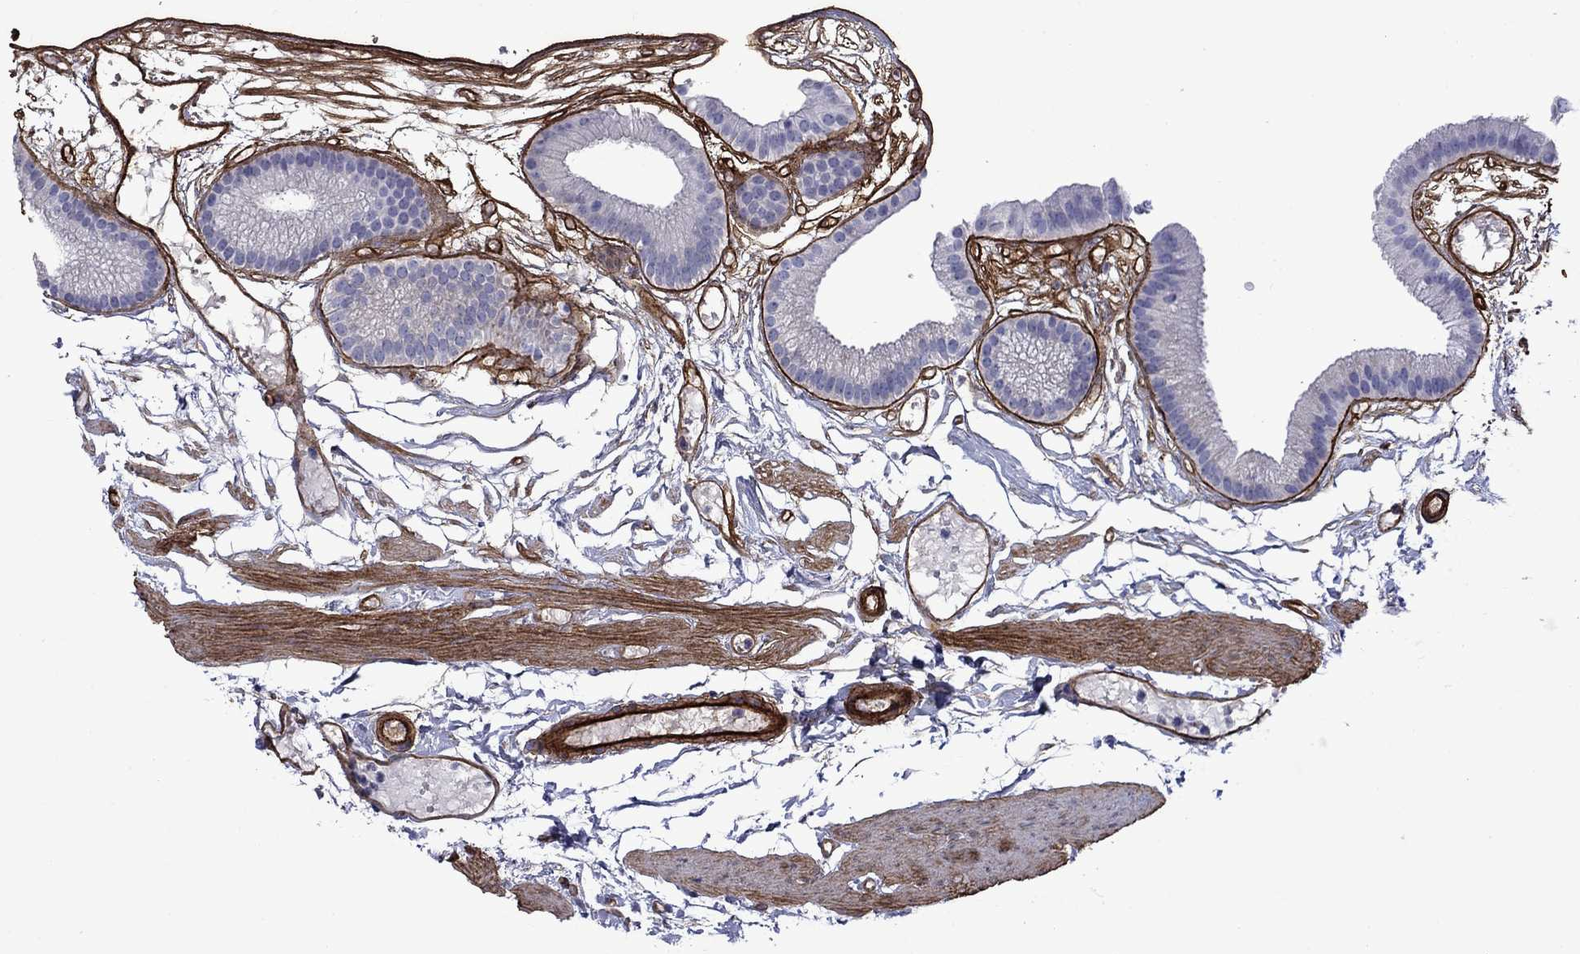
{"staining": {"intensity": "negative", "quantity": "none", "location": "none"}, "tissue": "gallbladder", "cell_type": "Glandular cells", "image_type": "normal", "snomed": [{"axis": "morphology", "description": "Normal tissue, NOS"}, {"axis": "topography", "description": "Gallbladder"}], "caption": "The image exhibits no significant expression in glandular cells of gallbladder.", "gene": "HSPG2", "patient": {"sex": "female", "age": 45}}